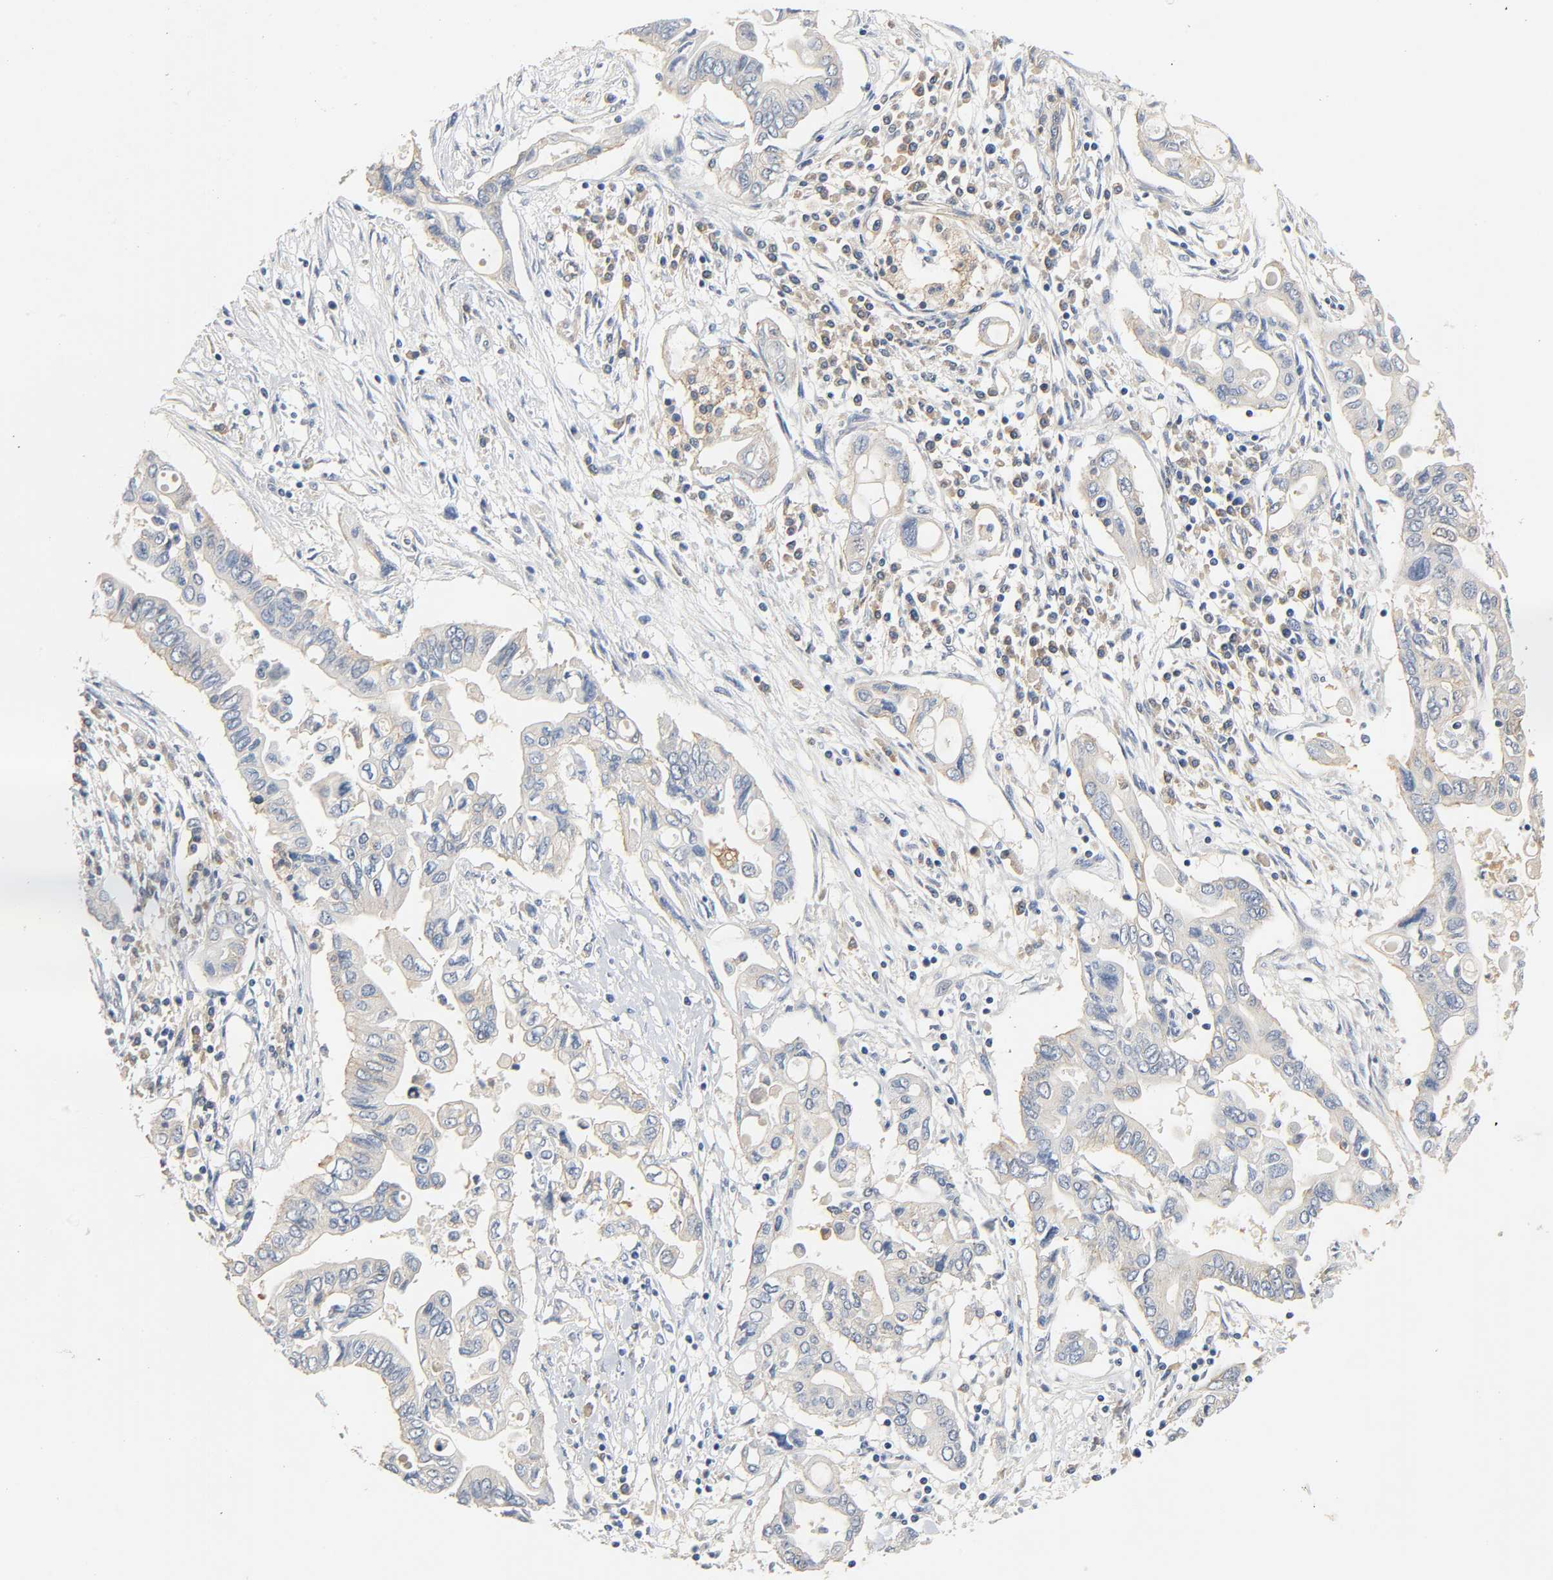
{"staining": {"intensity": "weak", "quantity": "25%-75%", "location": "cytoplasmic/membranous"}, "tissue": "pancreatic cancer", "cell_type": "Tumor cells", "image_type": "cancer", "snomed": [{"axis": "morphology", "description": "Adenocarcinoma, NOS"}, {"axis": "topography", "description": "Pancreas"}], "caption": "DAB (3,3'-diaminobenzidine) immunohistochemical staining of pancreatic adenocarcinoma demonstrates weak cytoplasmic/membranous protein positivity in about 25%-75% of tumor cells. (Stains: DAB in brown, nuclei in blue, Microscopy: brightfield microscopy at high magnification).", "gene": "ARPC1A", "patient": {"sex": "female", "age": 57}}